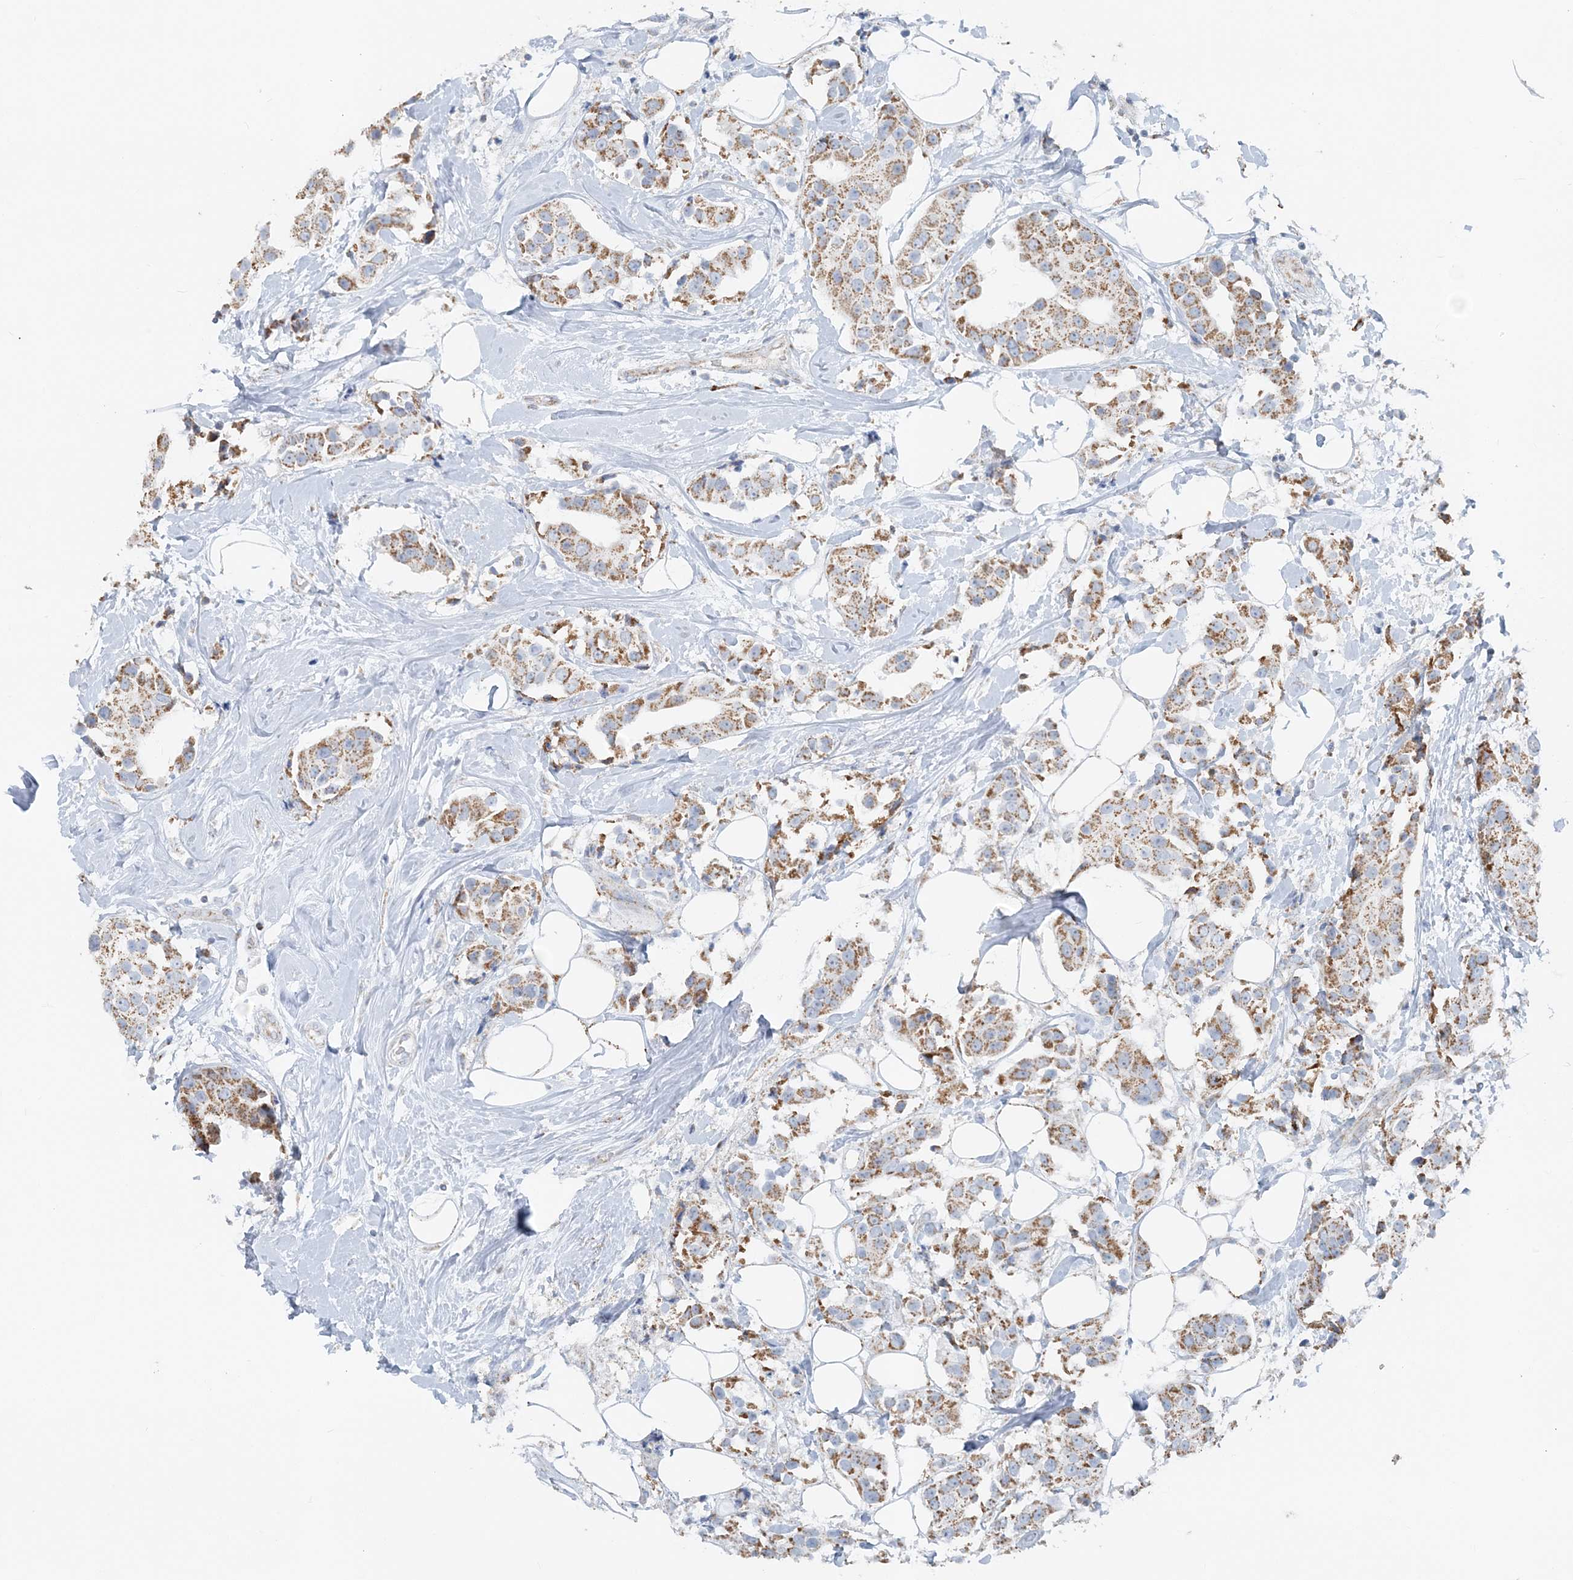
{"staining": {"intensity": "moderate", "quantity": ">75%", "location": "cytoplasmic/membranous"}, "tissue": "breast cancer", "cell_type": "Tumor cells", "image_type": "cancer", "snomed": [{"axis": "morphology", "description": "Normal tissue, NOS"}, {"axis": "morphology", "description": "Duct carcinoma"}, {"axis": "topography", "description": "Breast"}], "caption": "This image exhibits immunohistochemistry (IHC) staining of human breast infiltrating ductal carcinoma, with medium moderate cytoplasmic/membranous staining in approximately >75% of tumor cells.", "gene": "PCCB", "patient": {"sex": "female", "age": 39}}